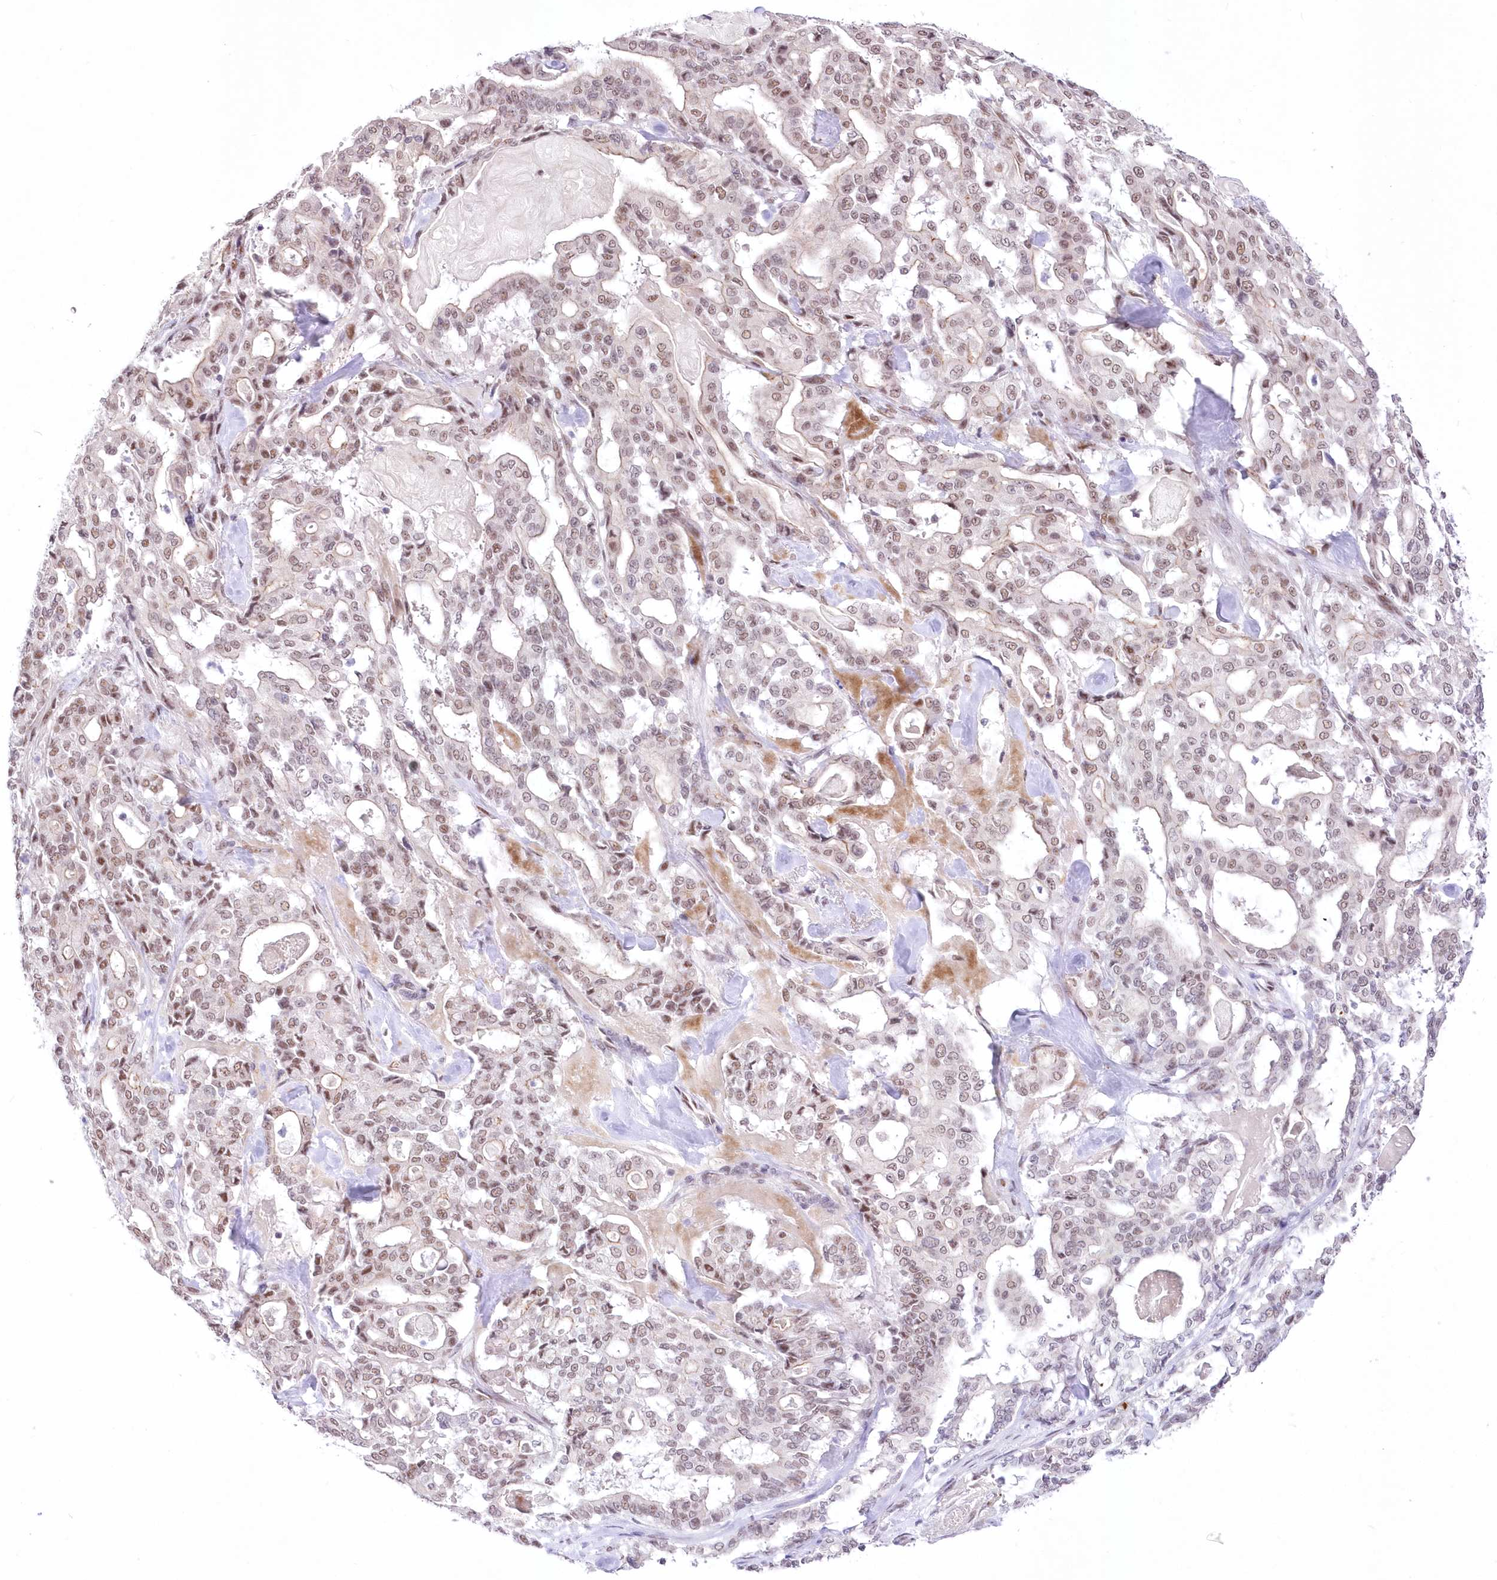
{"staining": {"intensity": "moderate", "quantity": ">75%", "location": "nuclear"}, "tissue": "pancreatic cancer", "cell_type": "Tumor cells", "image_type": "cancer", "snomed": [{"axis": "morphology", "description": "Adenocarcinoma, NOS"}, {"axis": "topography", "description": "Pancreas"}], "caption": "Moderate nuclear staining is appreciated in about >75% of tumor cells in adenocarcinoma (pancreatic).", "gene": "NSUN2", "patient": {"sex": "male", "age": 63}}